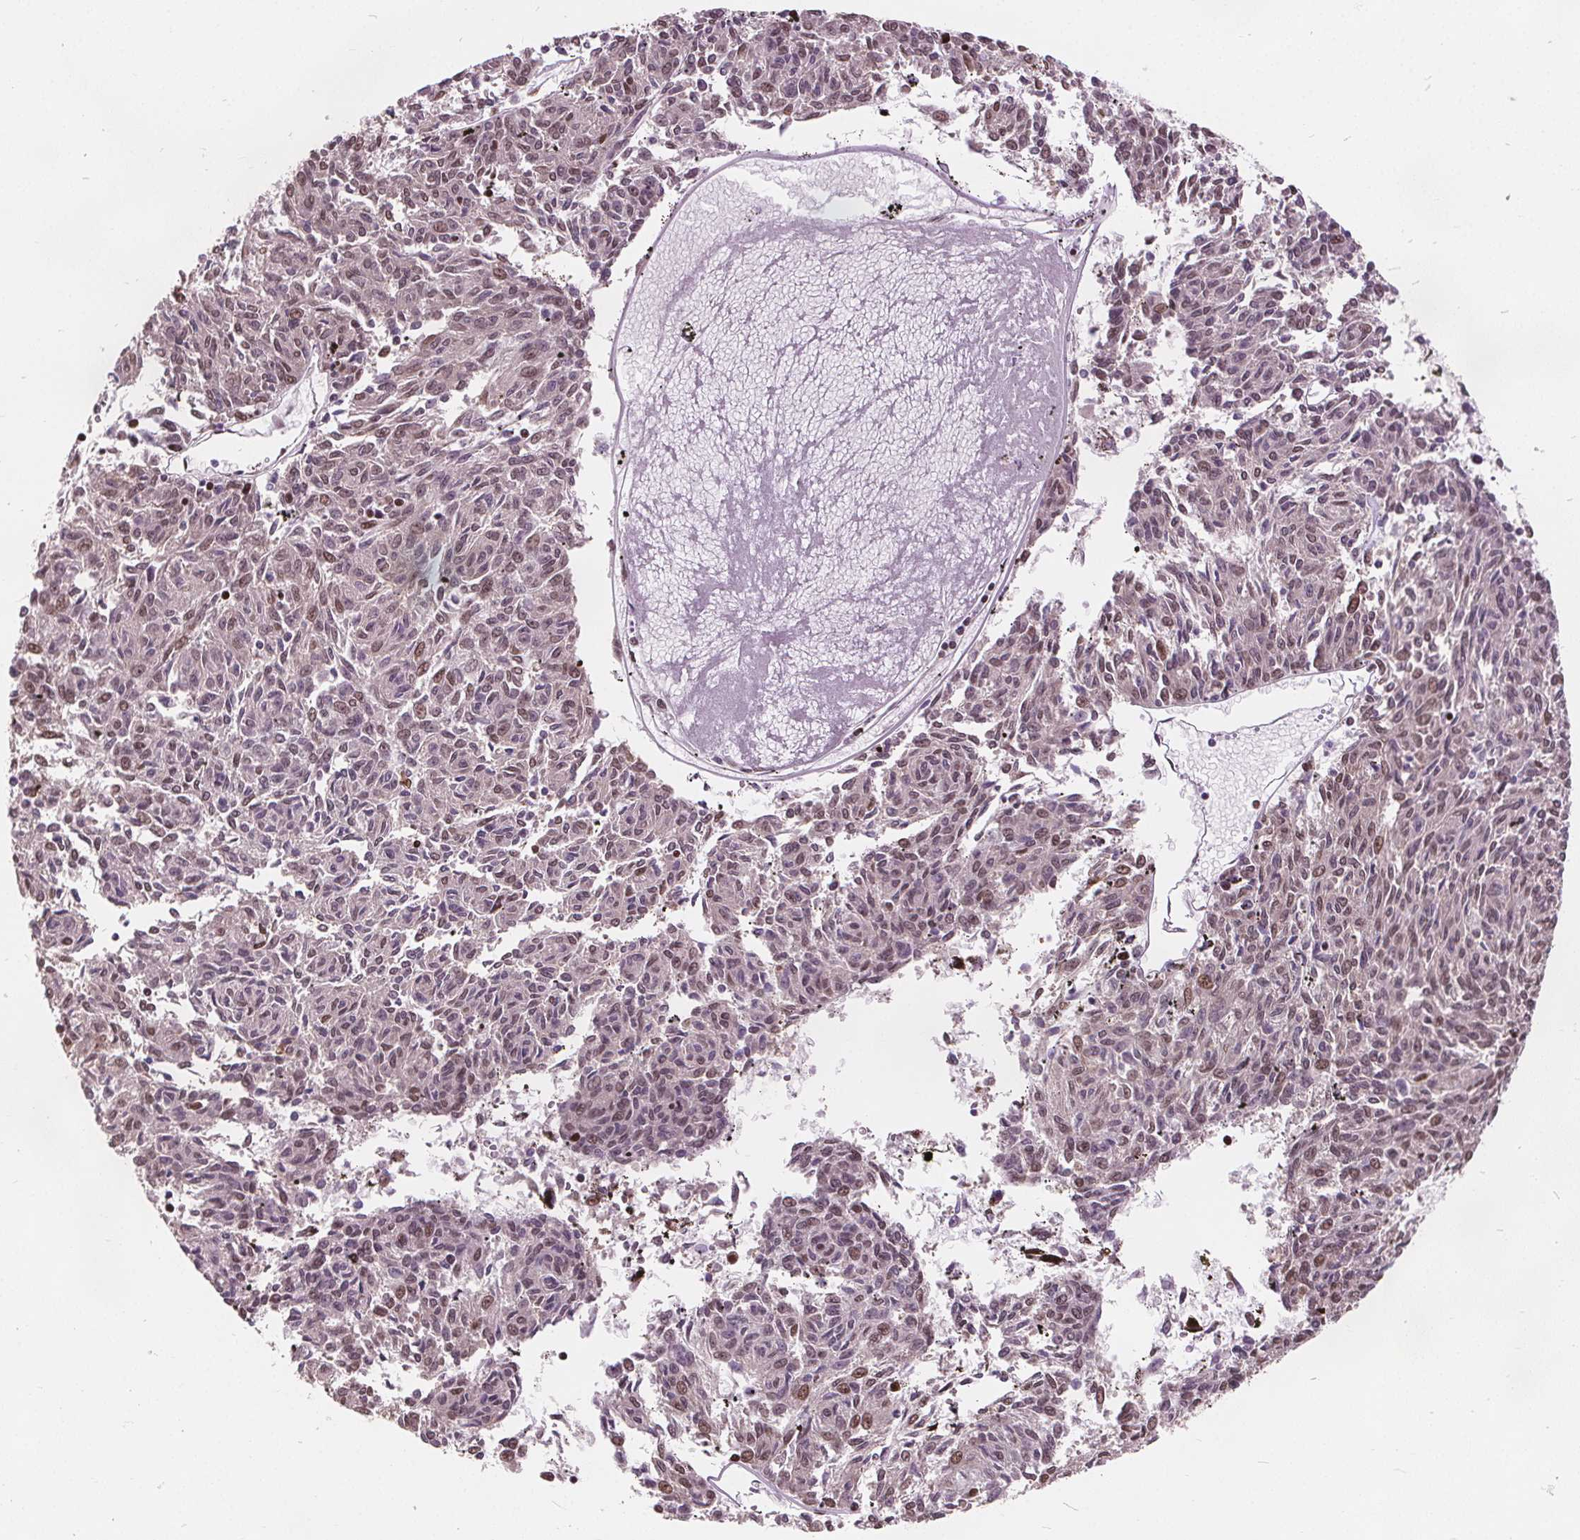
{"staining": {"intensity": "moderate", "quantity": "<25%", "location": "nuclear"}, "tissue": "melanoma", "cell_type": "Tumor cells", "image_type": "cancer", "snomed": [{"axis": "morphology", "description": "Malignant melanoma, NOS"}, {"axis": "topography", "description": "Skin"}], "caption": "An immunohistochemistry image of neoplastic tissue is shown. Protein staining in brown shows moderate nuclear positivity in malignant melanoma within tumor cells.", "gene": "ISLR2", "patient": {"sex": "female", "age": 72}}